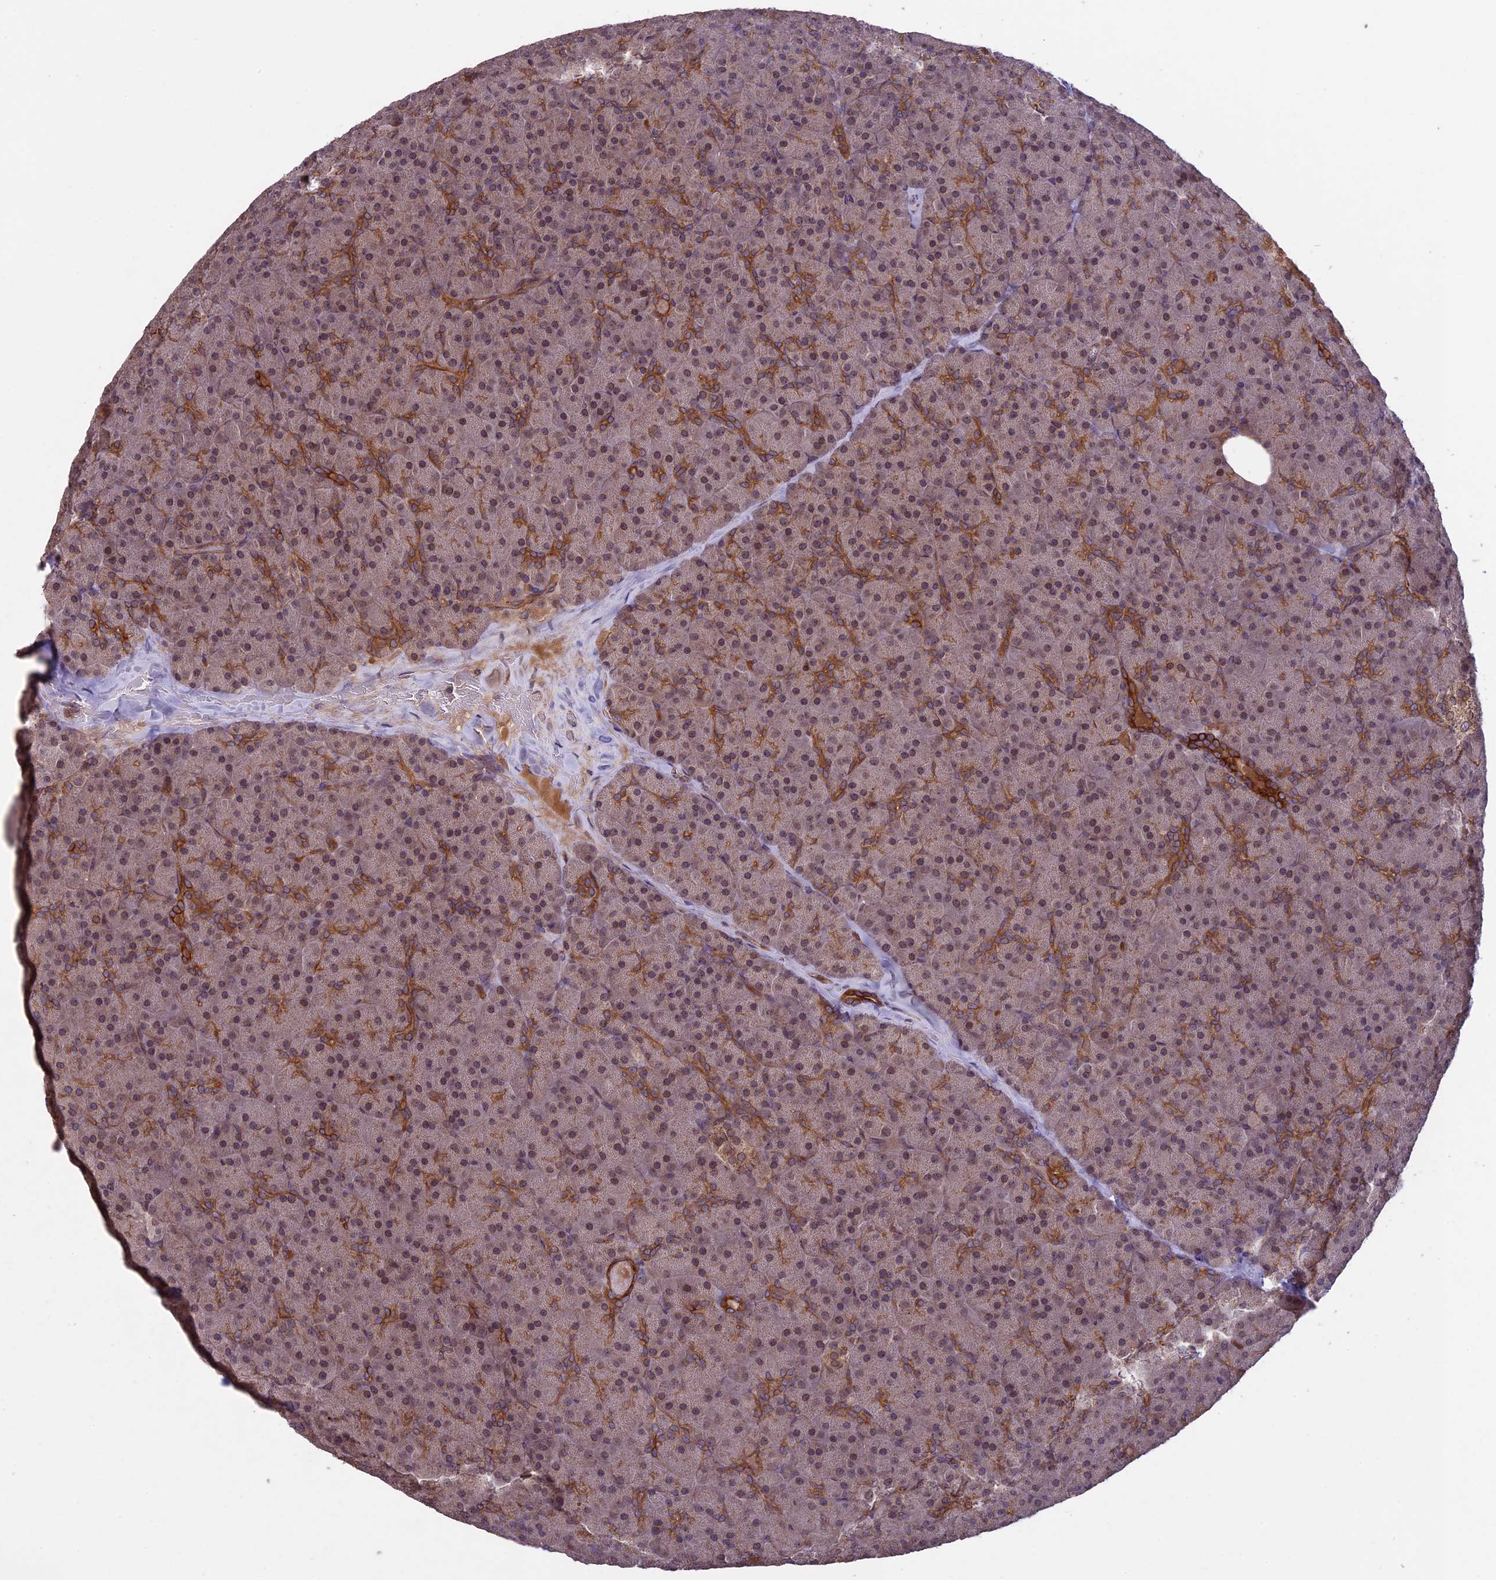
{"staining": {"intensity": "moderate", "quantity": ">75%", "location": "cytoplasmic/membranous,nuclear"}, "tissue": "pancreas", "cell_type": "Exocrine glandular cells", "image_type": "normal", "snomed": [{"axis": "morphology", "description": "Normal tissue, NOS"}, {"axis": "topography", "description": "Pancreas"}], "caption": "A medium amount of moderate cytoplasmic/membranous,nuclear expression is identified in about >75% of exocrine glandular cells in normal pancreas. The staining was performed using DAB (3,3'-diaminobenzidine), with brown indicating positive protein expression. Nuclei are stained blue with hematoxylin.", "gene": "CCDC125", "patient": {"sex": "male", "age": 36}}